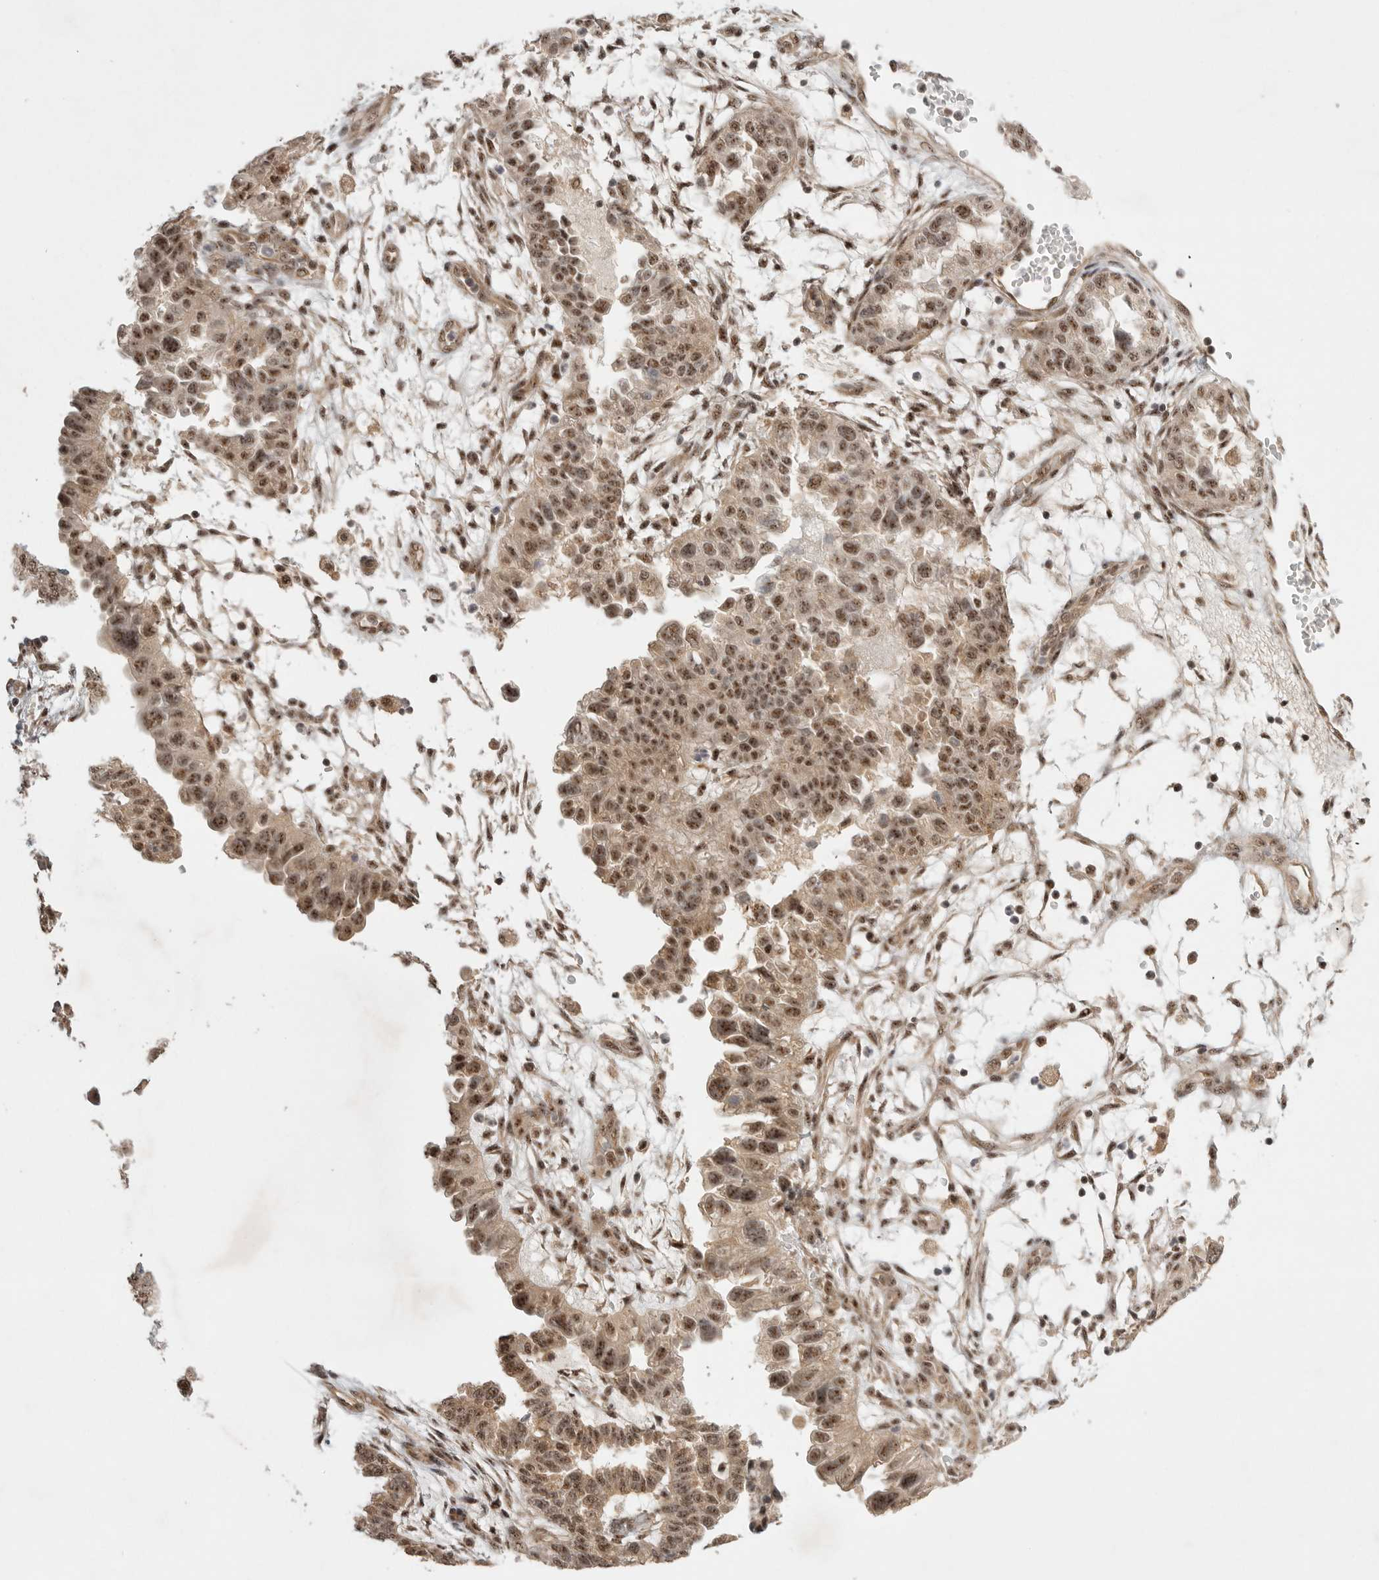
{"staining": {"intensity": "moderate", "quantity": ">75%", "location": "nuclear"}, "tissue": "endometrial cancer", "cell_type": "Tumor cells", "image_type": "cancer", "snomed": [{"axis": "morphology", "description": "Adenocarcinoma, NOS"}, {"axis": "topography", "description": "Endometrium"}], "caption": "This is an image of immunohistochemistry staining of adenocarcinoma (endometrial), which shows moderate expression in the nuclear of tumor cells.", "gene": "POMP", "patient": {"sex": "female", "age": 85}}